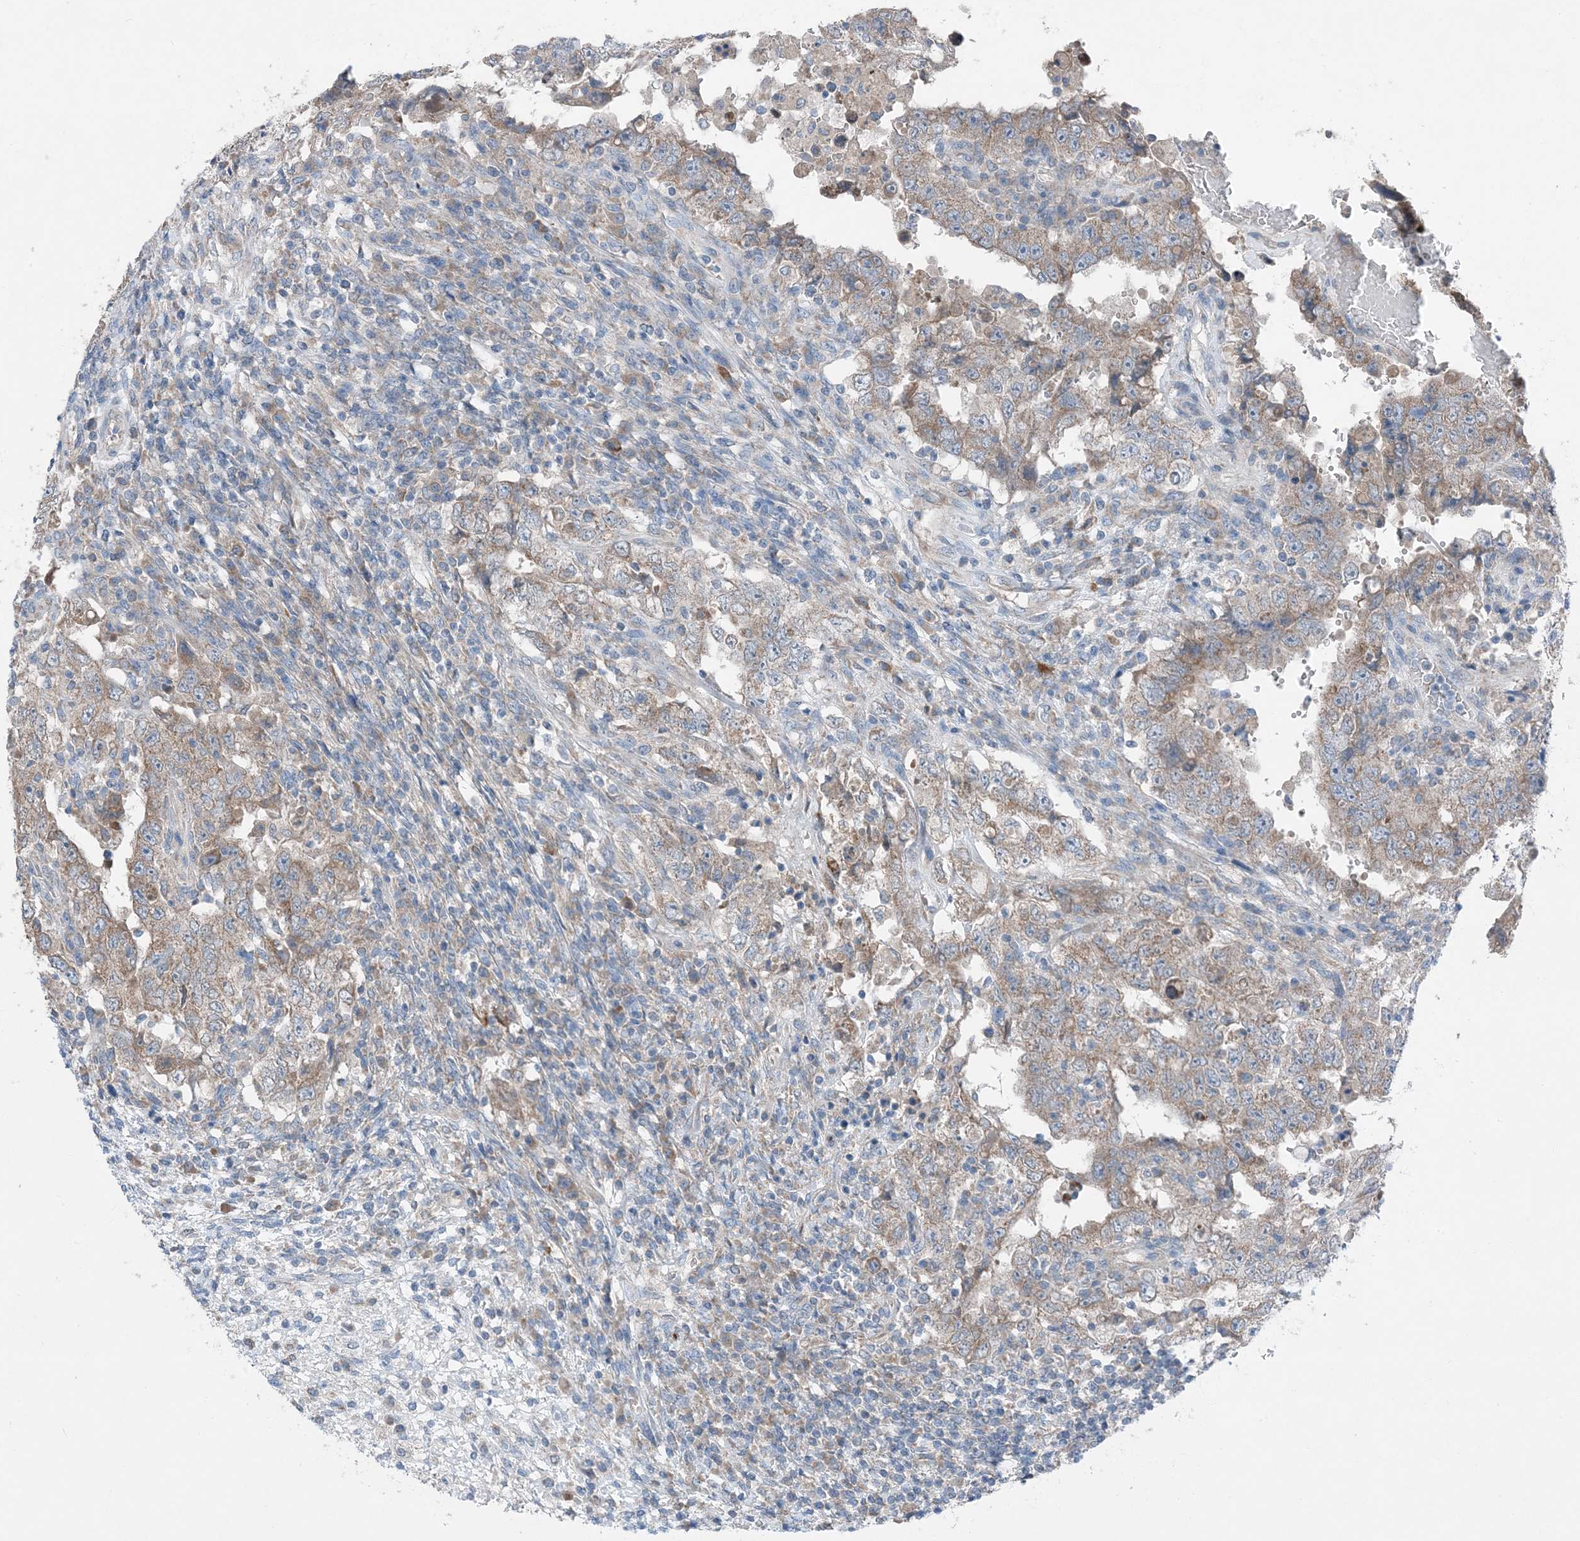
{"staining": {"intensity": "weak", "quantity": "25%-75%", "location": "cytoplasmic/membranous"}, "tissue": "testis cancer", "cell_type": "Tumor cells", "image_type": "cancer", "snomed": [{"axis": "morphology", "description": "Carcinoma, Embryonal, NOS"}, {"axis": "topography", "description": "Testis"}], "caption": "Approximately 25%-75% of tumor cells in human testis embryonal carcinoma display weak cytoplasmic/membranous protein expression as visualized by brown immunohistochemical staining.", "gene": "DHX30", "patient": {"sex": "male", "age": 26}}